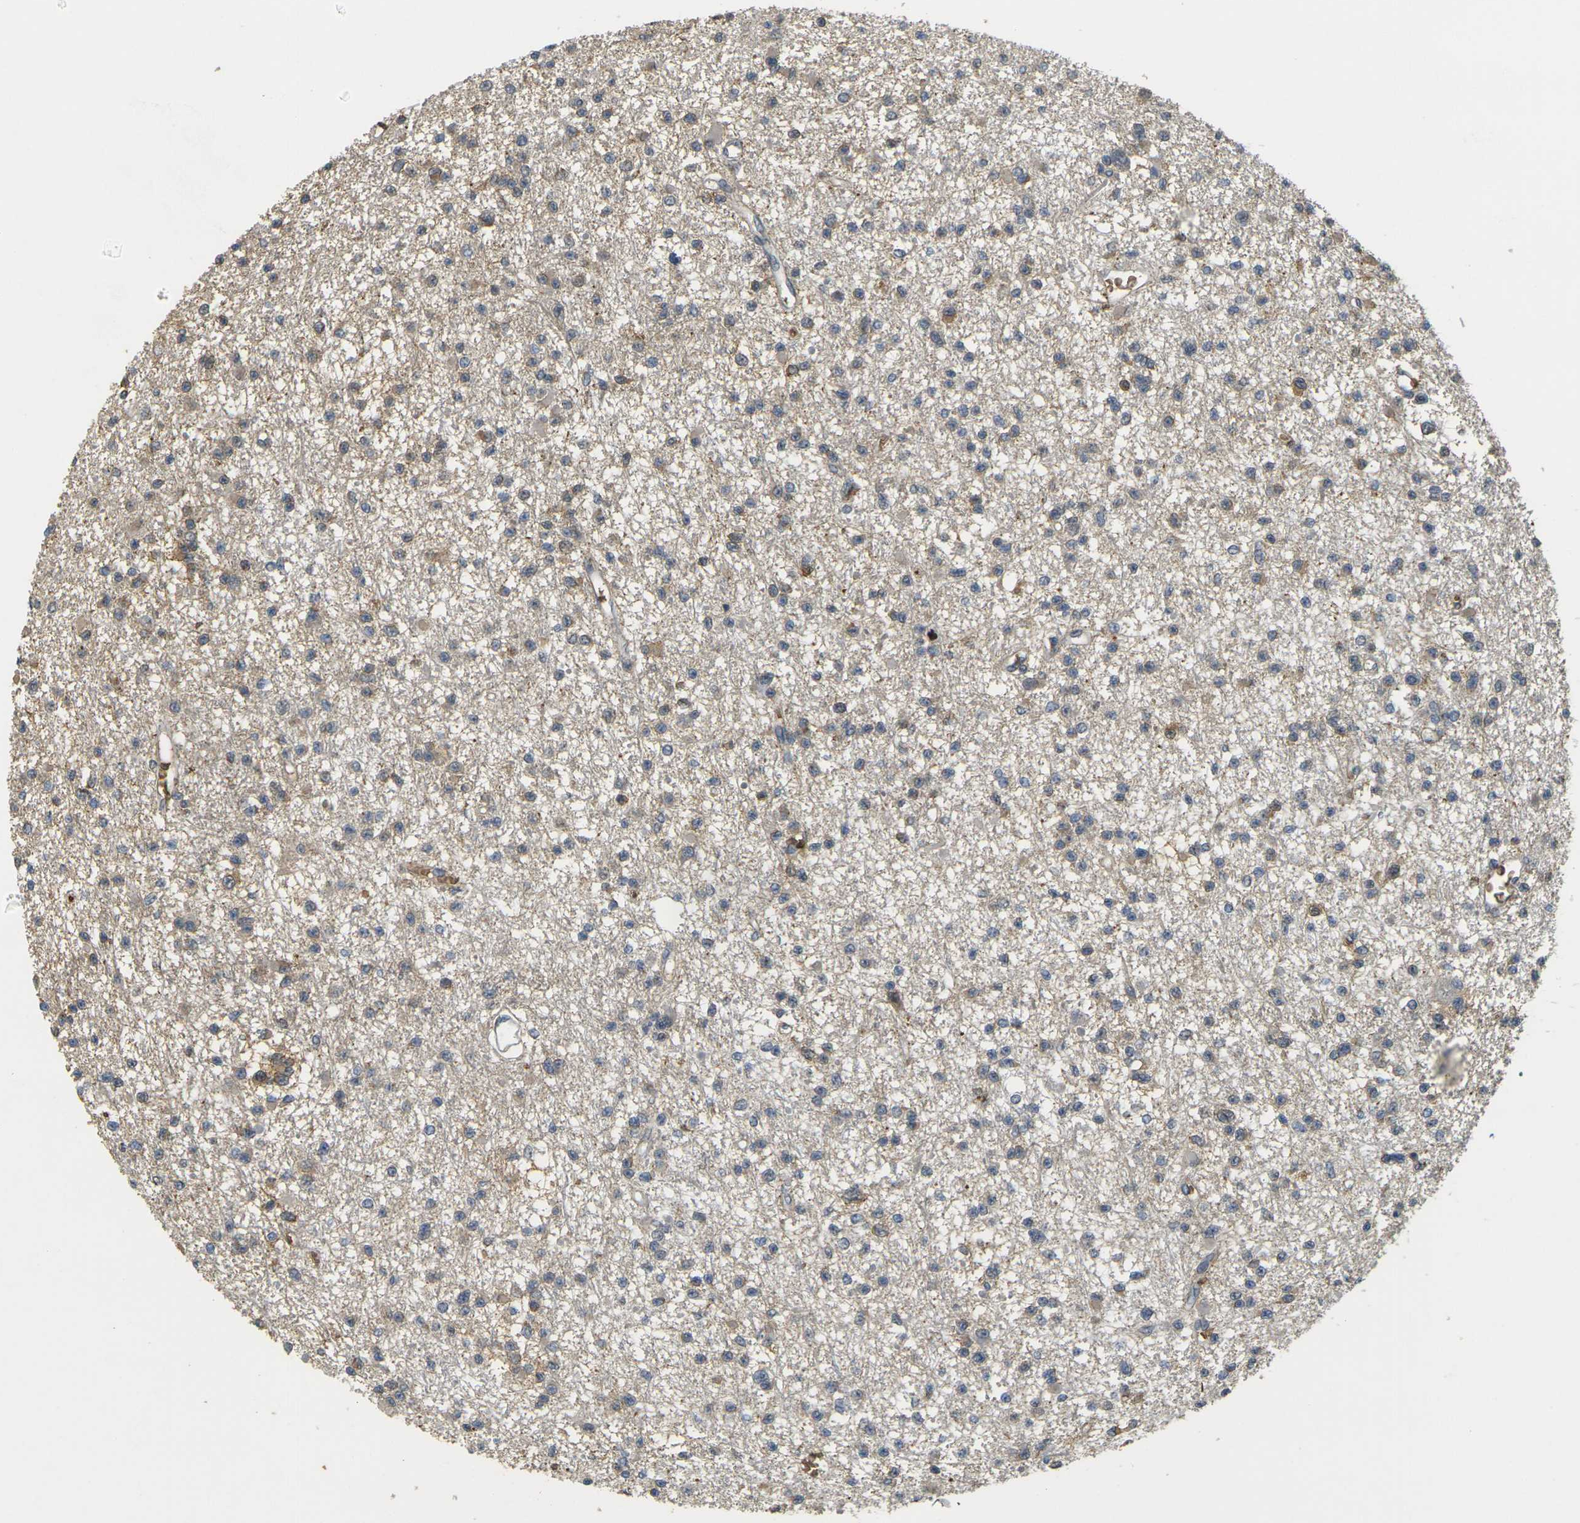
{"staining": {"intensity": "weak", "quantity": "25%-75%", "location": "cytoplasmic/membranous"}, "tissue": "glioma", "cell_type": "Tumor cells", "image_type": "cancer", "snomed": [{"axis": "morphology", "description": "Glioma, malignant, Low grade"}, {"axis": "topography", "description": "Brain"}], "caption": "DAB immunohistochemical staining of human glioma reveals weak cytoplasmic/membranous protein staining in approximately 25%-75% of tumor cells.", "gene": "MEGF9", "patient": {"sex": "female", "age": 22}}